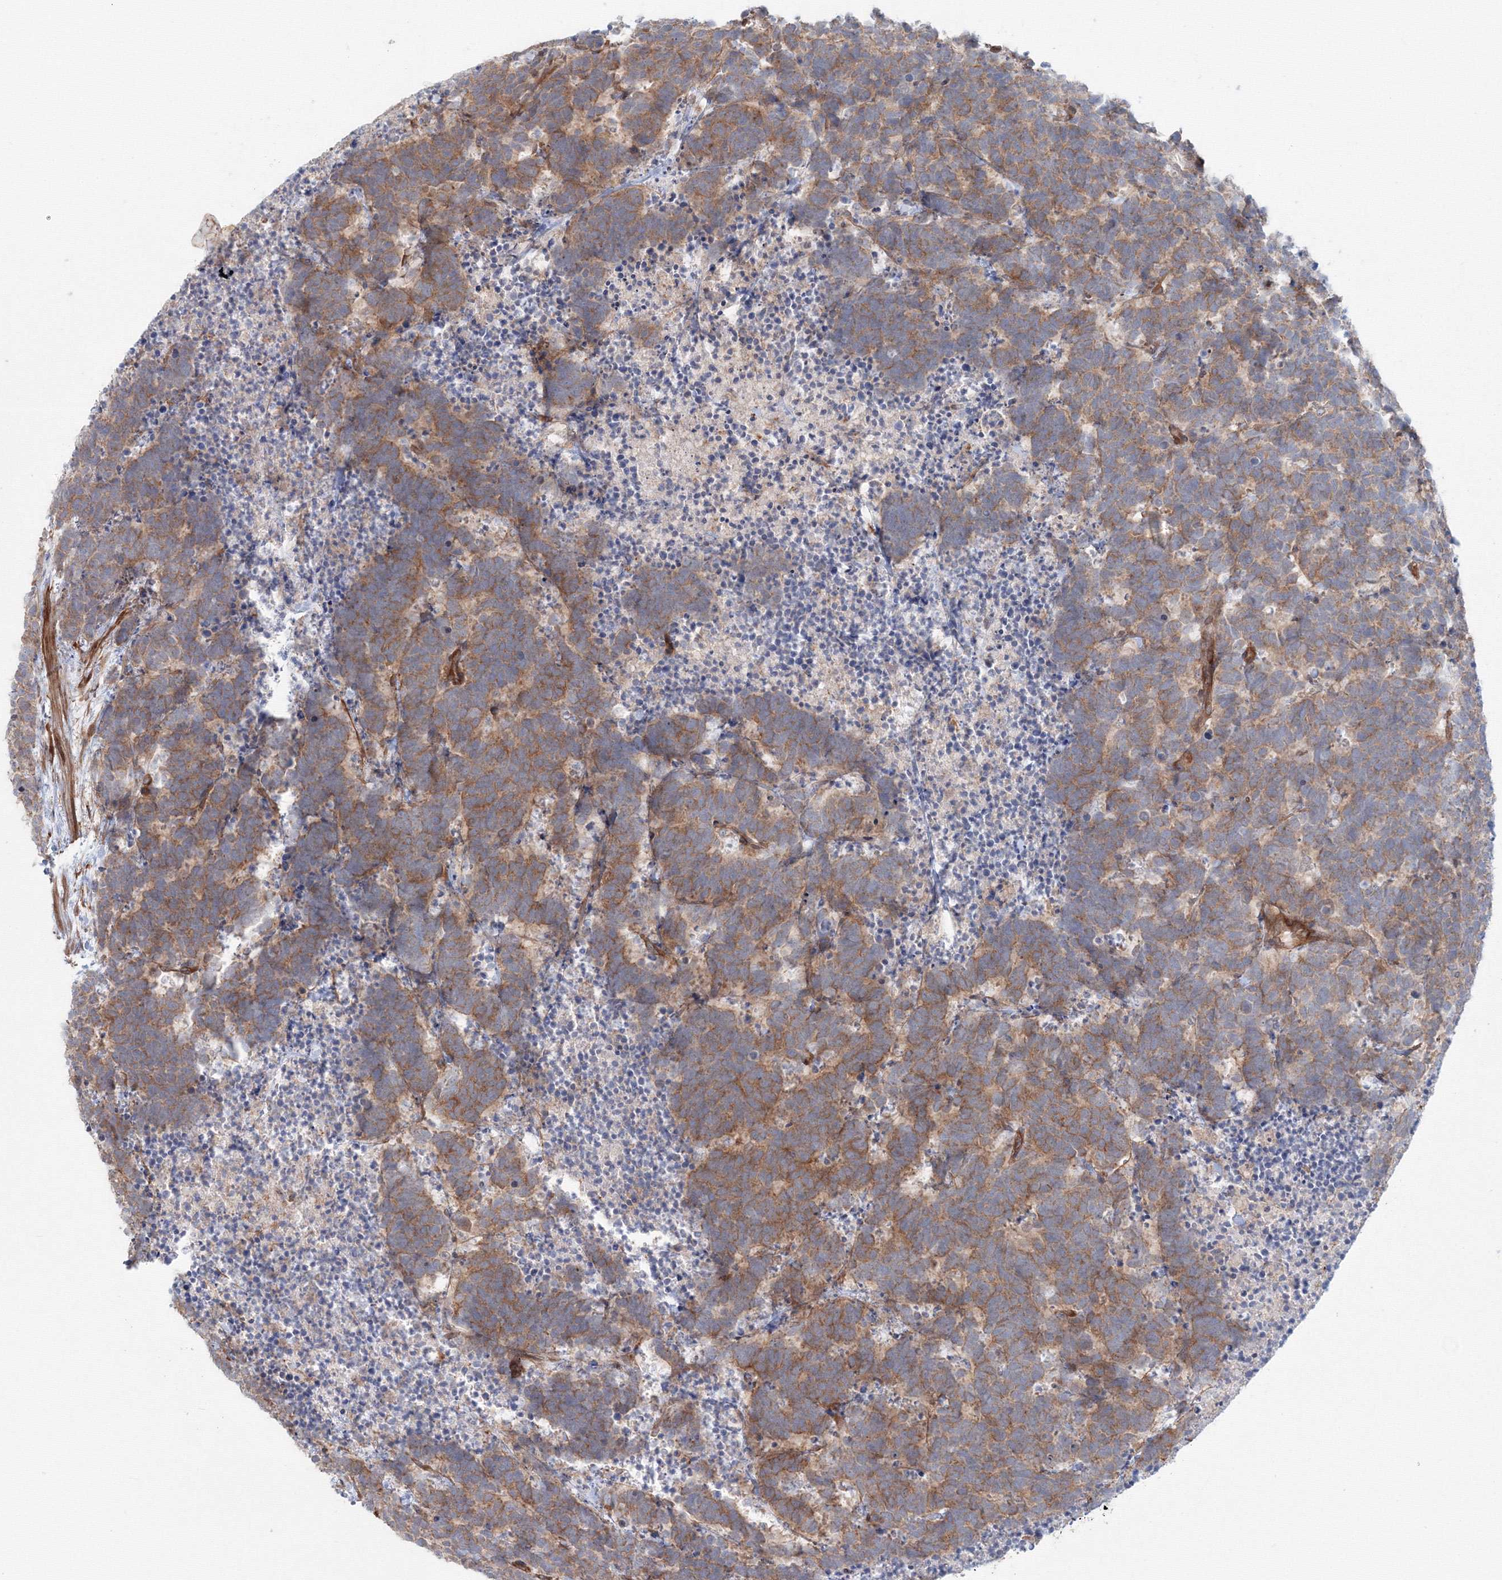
{"staining": {"intensity": "moderate", "quantity": "25%-75%", "location": "cytoplasmic/membranous"}, "tissue": "carcinoid", "cell_type": "Tumor cells", "image_type": "cancer", "snomed": [{"axis": "morphology", "description": "Carcinoma, NOS"}, {"axis": "morphology", "description": "Carcinoid, malignant, NOS"}, {"axis": "topography", "description": "Urinary bladder"}], "caption": "A high-resolution image shows immunohistochemistry (IHC) staining of carcinoid, which demonstrates moderate cytoplasmic/membranous expression in about 25%-75% of tumor cells.", "gene": "SH3PXD2A", "patient": {"sex": "male", "age": 57}}